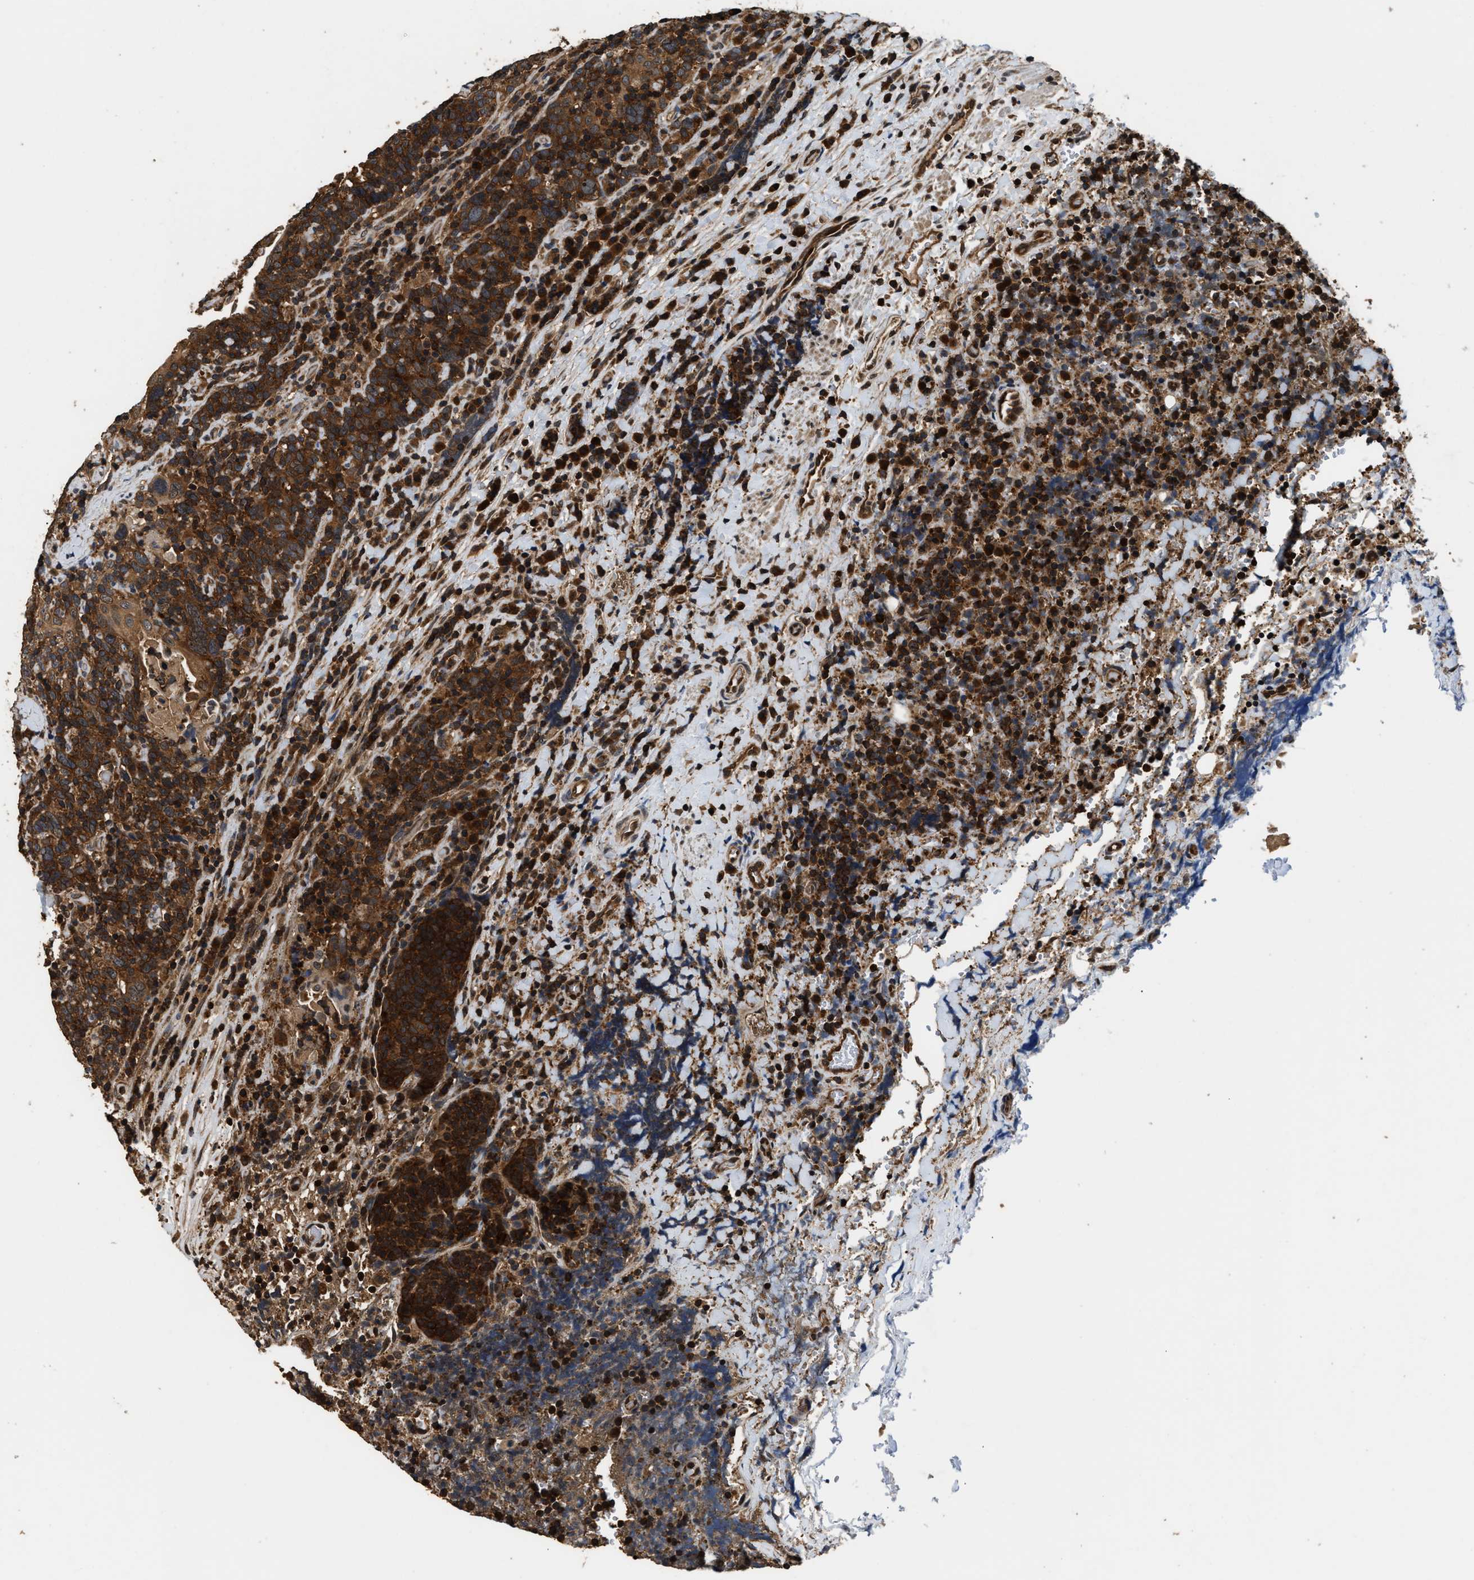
{"staining": {"intensity": "strong", "quantity": ">75%", "location": "cytoplasmic/membranous"}, "tissue": "head and neck cancer", "cell_type": "Tumor cells", "image_type": "cancer", "snomed": [{"axis": "morphology", "description": "Squamous cell carcinoma, NOS"}, {"axis": "morphology", "description": "Squamous cell carcinoma, metastatic, NOS"}, {"axis": "topography", "description": "Lymph node"}, {"axis": "topography", "description": "Head-Neck"}], "caption": "This photomicrograph demonstrates squamous cell carcinoma (head and neck) stained with IHC to label a protein in brown. The cytoplasmic/membranous of tumor cells show strong positivity for the protein. Nuclei are counter-stained blue.", "gene": "DNAJC2", "patient": {"sex": "male", "age": 62}}